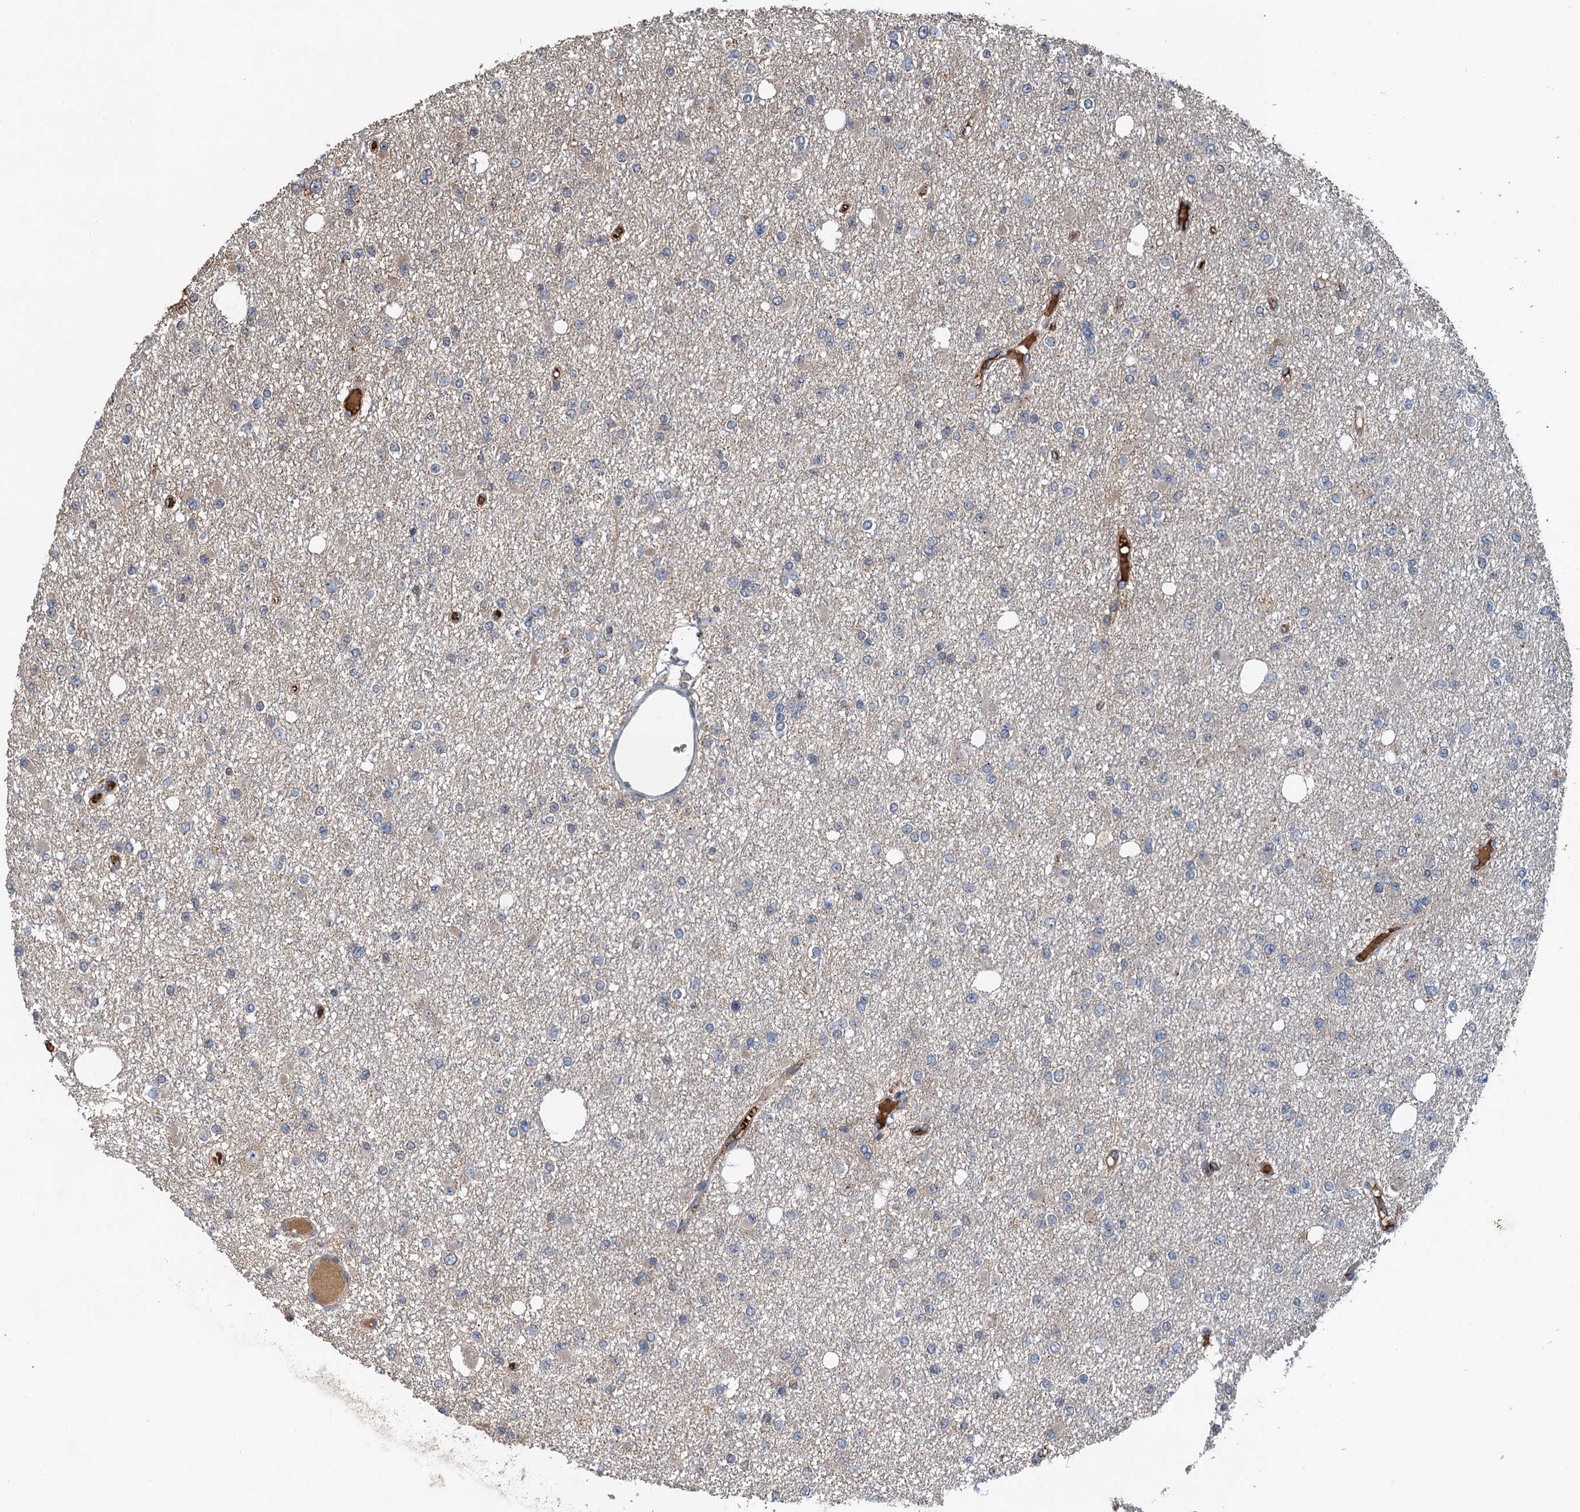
{"staining": {"intensity": "negative", "quantity": "none", "location": "none"}, "tissue": "glioma", "cell_type": "Tumor cells", "image_type": "cancer", "snomed": [{"axis": "morphology", "description": "Glioma, malignant, Low grade"}, {"axis": "topography", "description": "Brain"}], "caption": "Human glioma stained for a protein using immunohistochemistry (IHC) demonstrates no staining in tumor cells.", "gene": "SNX32", "patient": {"sex": "female", "age": 22}}